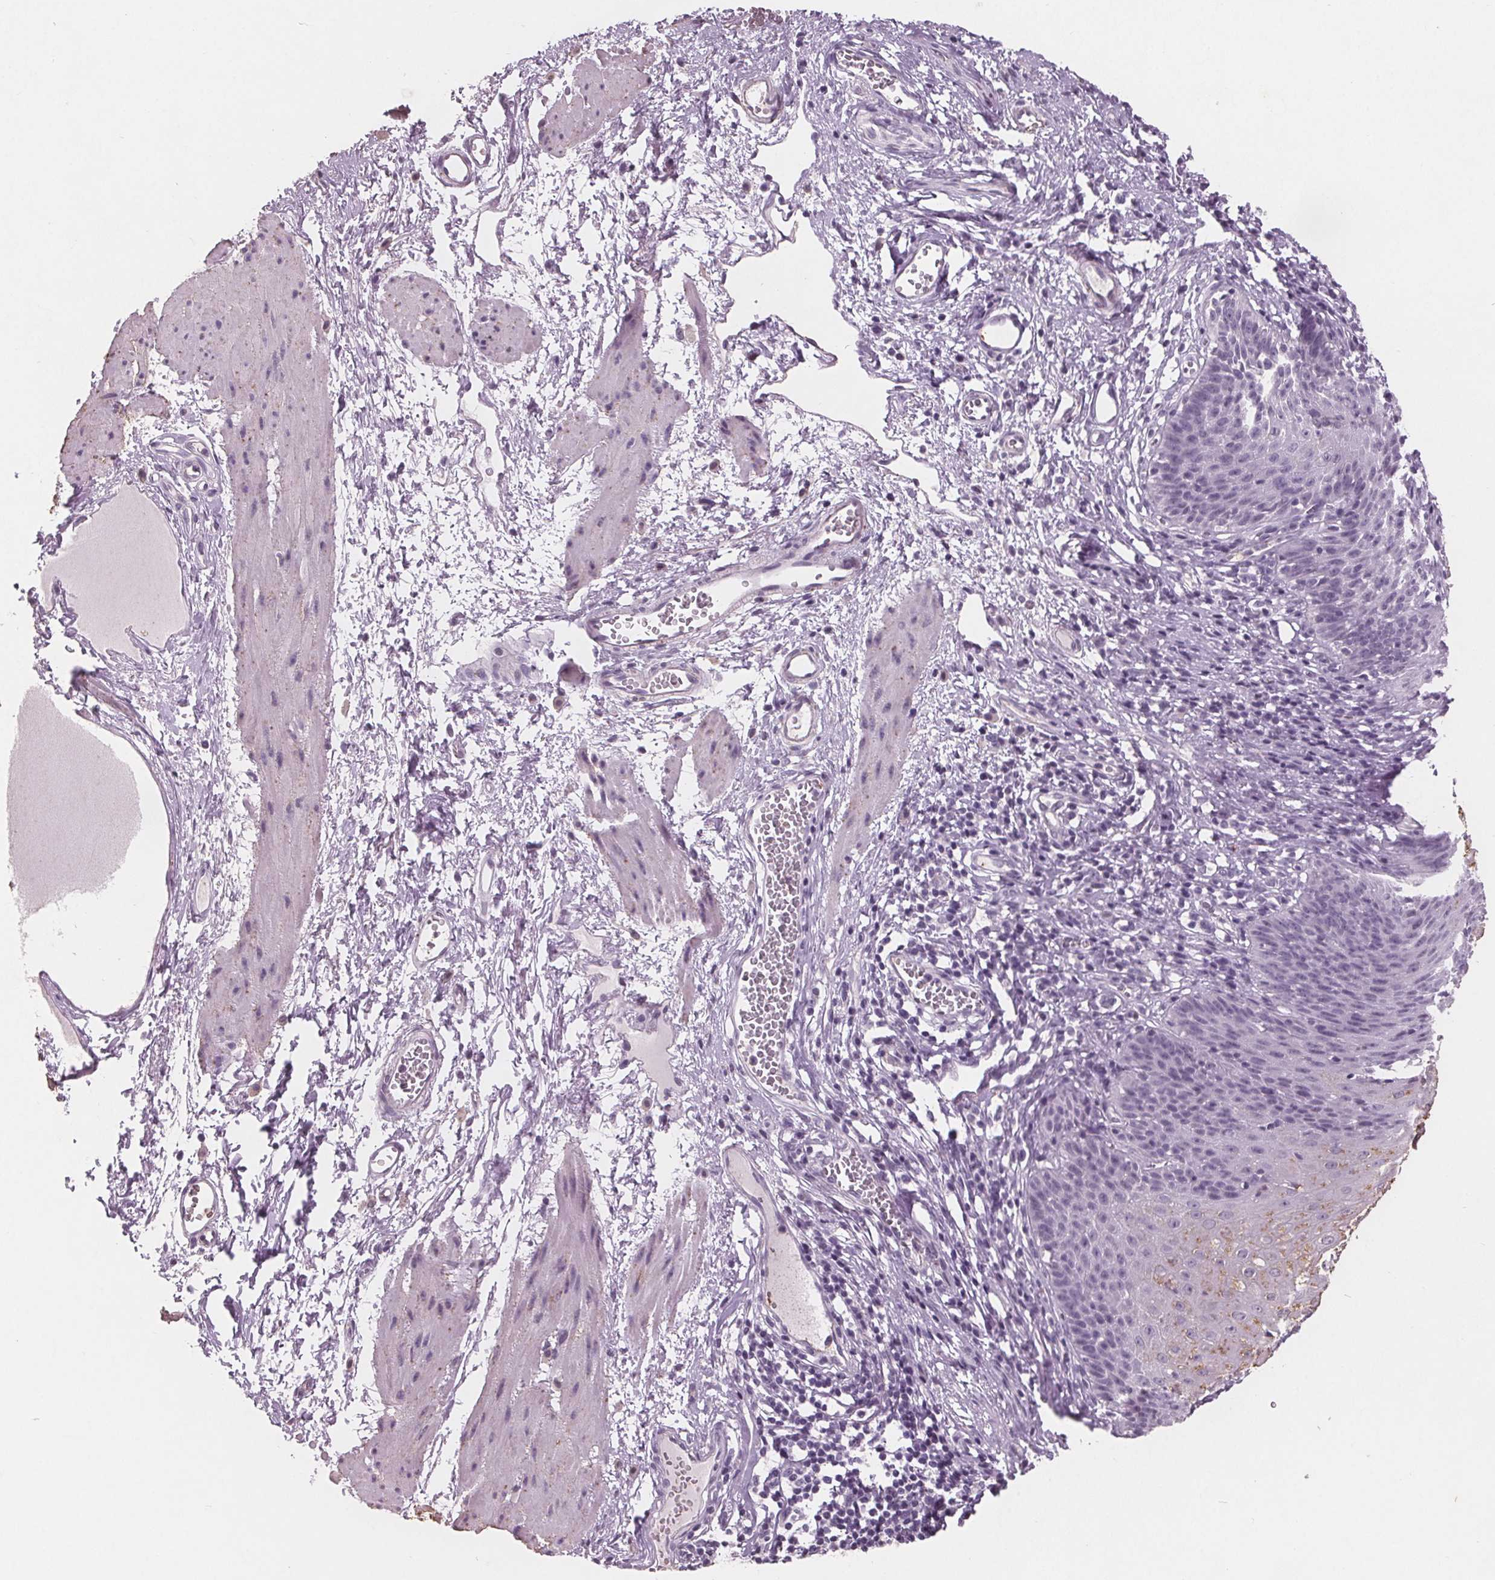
{"staining": {"intensity": "weak", "quantity": "<25%", "location": "cytoplasmic/membranous"}, "tissue": "esophagus", "cell_type": "Squamous epithelial cells", "image_type": "normal", "snomed": [{"axis": "morphology", "description": "Normal tissue, NOS"}, {"axis": "topography", "description": "Esophagus"}], "caption": "Immunohistochemical staining of normal esophagus exhibits no significant staining in squamous epithelial cells. (Brightfield microscopy of DAB (3,3'-diaminobenzidine) IHC at high magnification).", "gene": "PTPN14", "patient": {"sex": "male", "age": 72}}